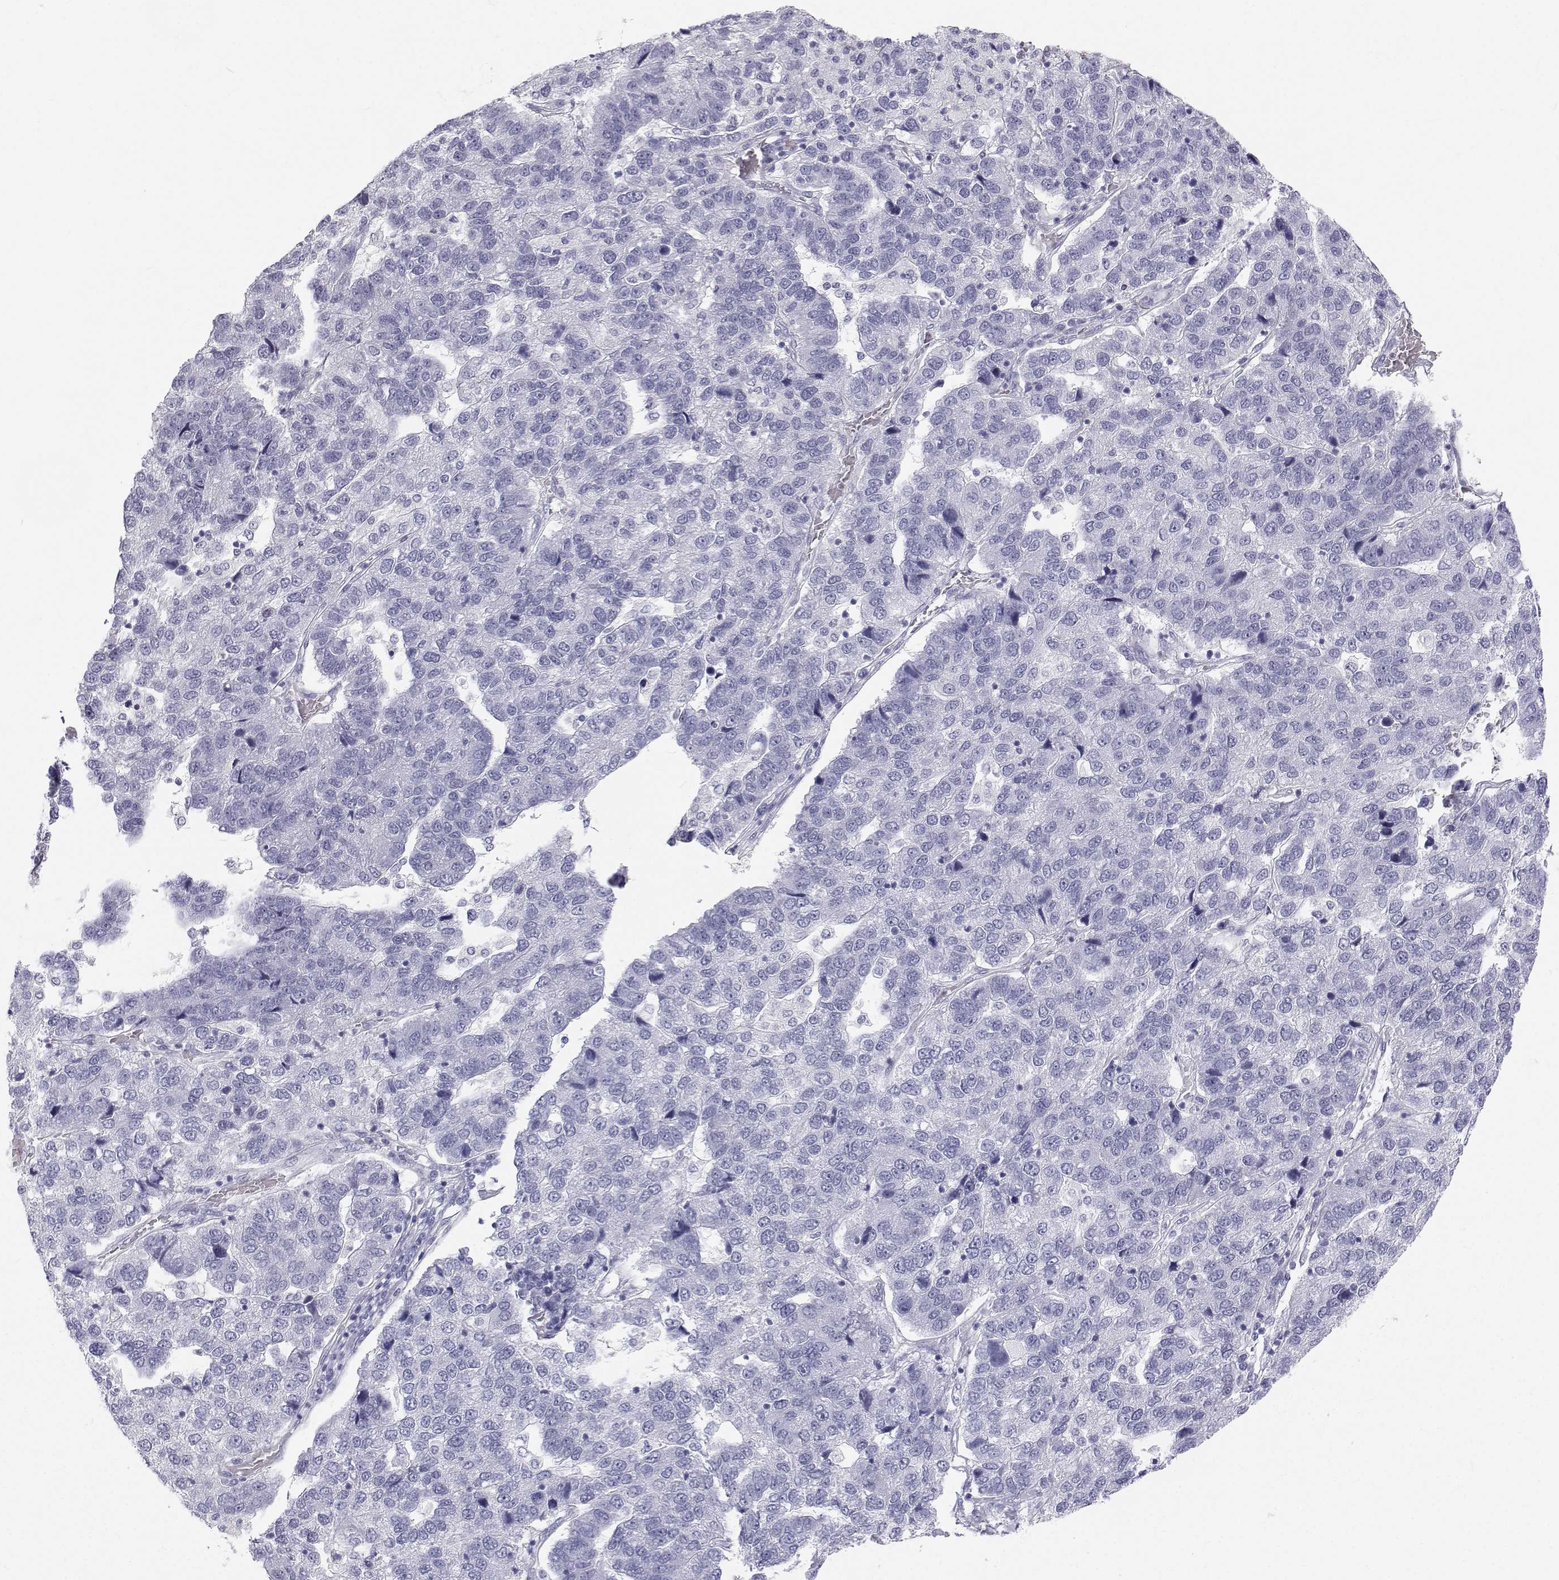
{"staining": {"intensity": "negative", "quantity": "none", "location": "none"}, "tissue": "pancreatic cancer", "cell_type": "Tumor cells", "image_type": "cancer", "snomed": [{"axis": "morphology", "description": "Adenocarcinoma, NOS"}, {"axis": "topography", "description": "Pancreas"}], "caption": "An immunohistochemistry histopathology image of adenocarcinoma (pancreatic) is shown. There is no staining in tumor cells of adenocarcinoma (pancreatic).", "gene": "SFTPB", "patient": {"sex": "female", "age": 61}}